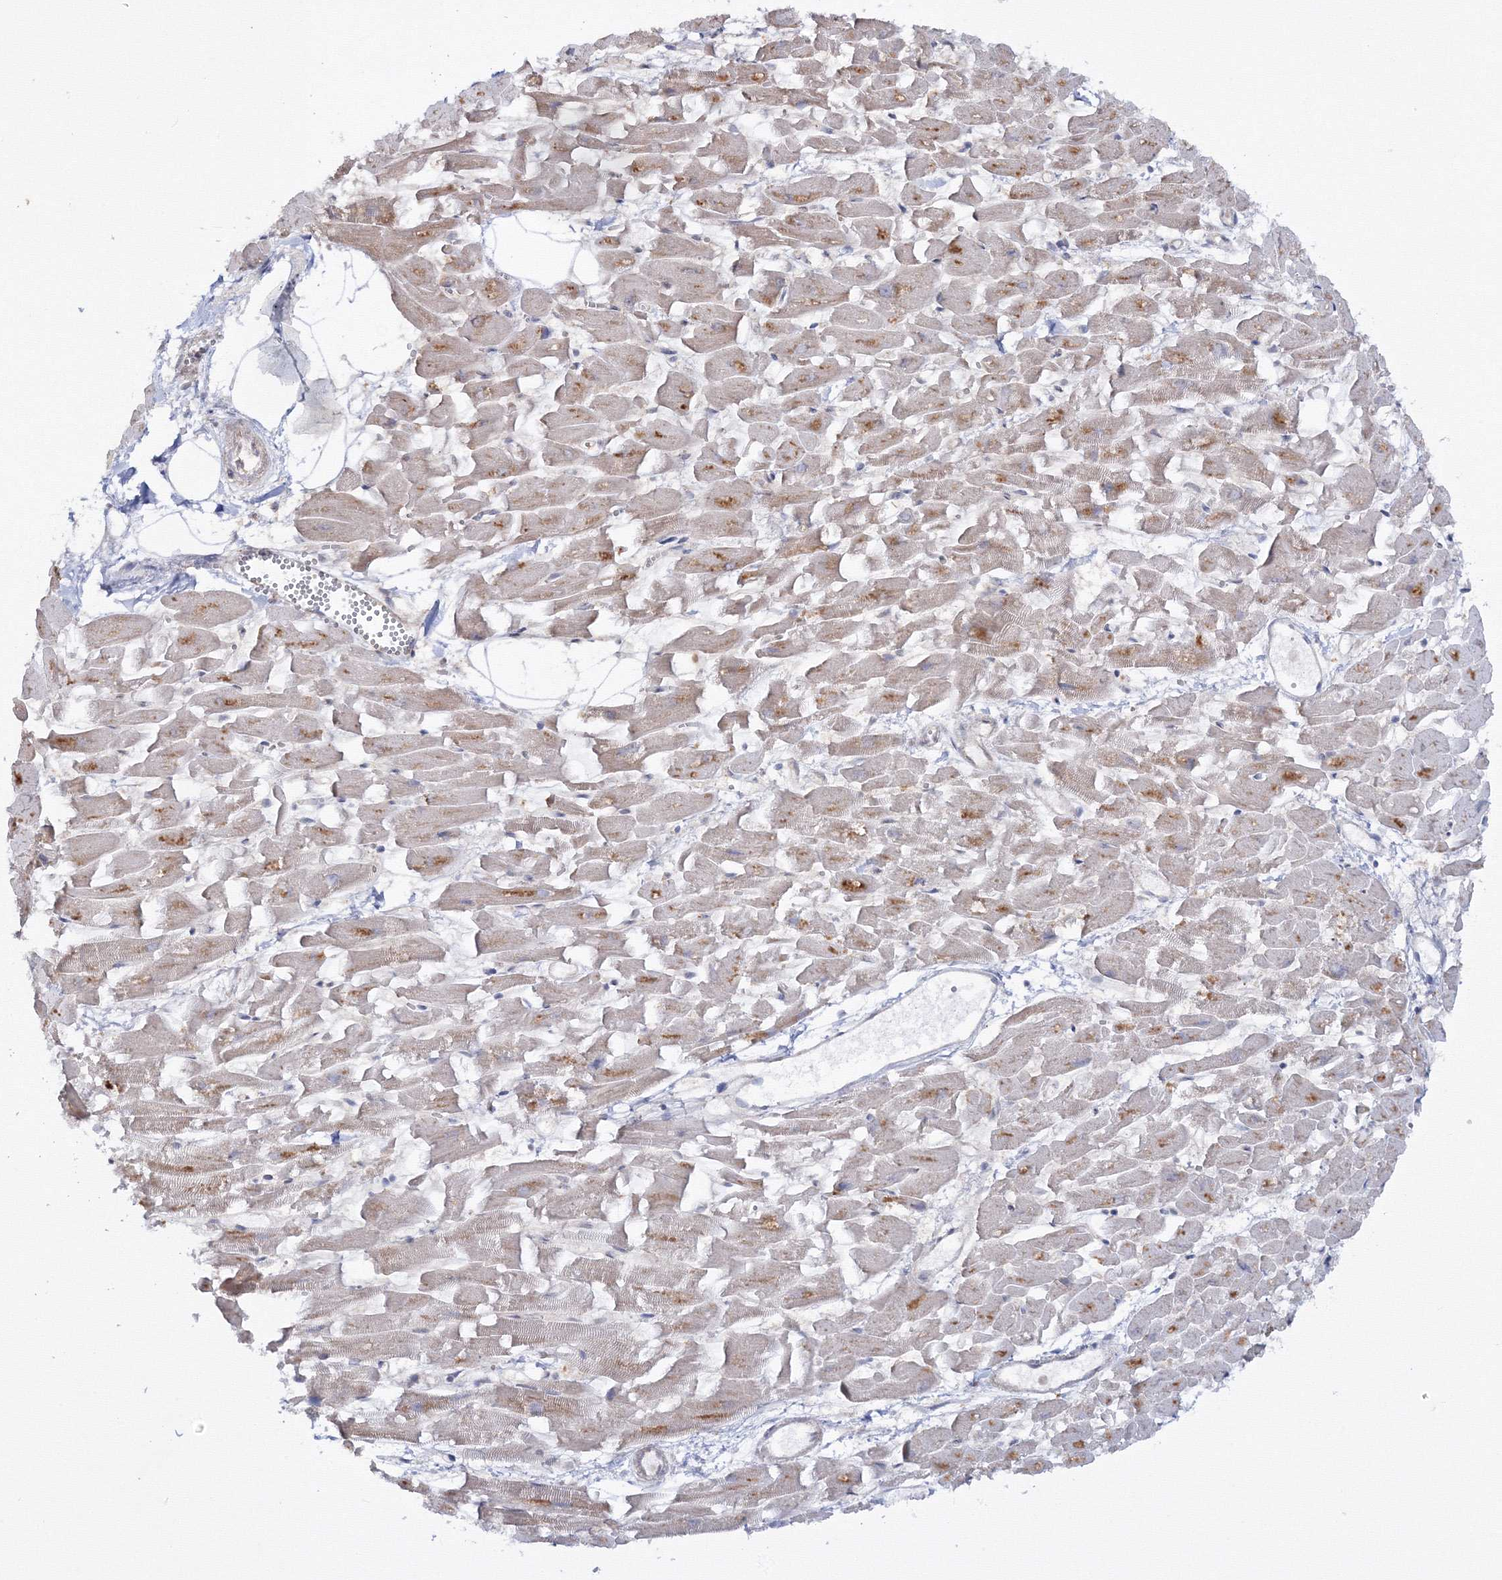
{"staining": {"intensity": "weak", "quantity": "25%-75%", "location": "cytoplasmic/membranous"}, "tissue": "heart muscle", "cell_type": "Cardiomyocytes", "image_type": "normal", "snomed": [{"axis": "morphology", "description": "Normal tissue, NOS"}, {"axis": "topography", "description": "Heart"}], "caption": "Weak cytoplasmic/membranous protein expression is present in about 25%-75% of cardiomyocytes in heart muscle.", "gene": "ZFAND6", "patient": {"sex": "female", "age": 64}}